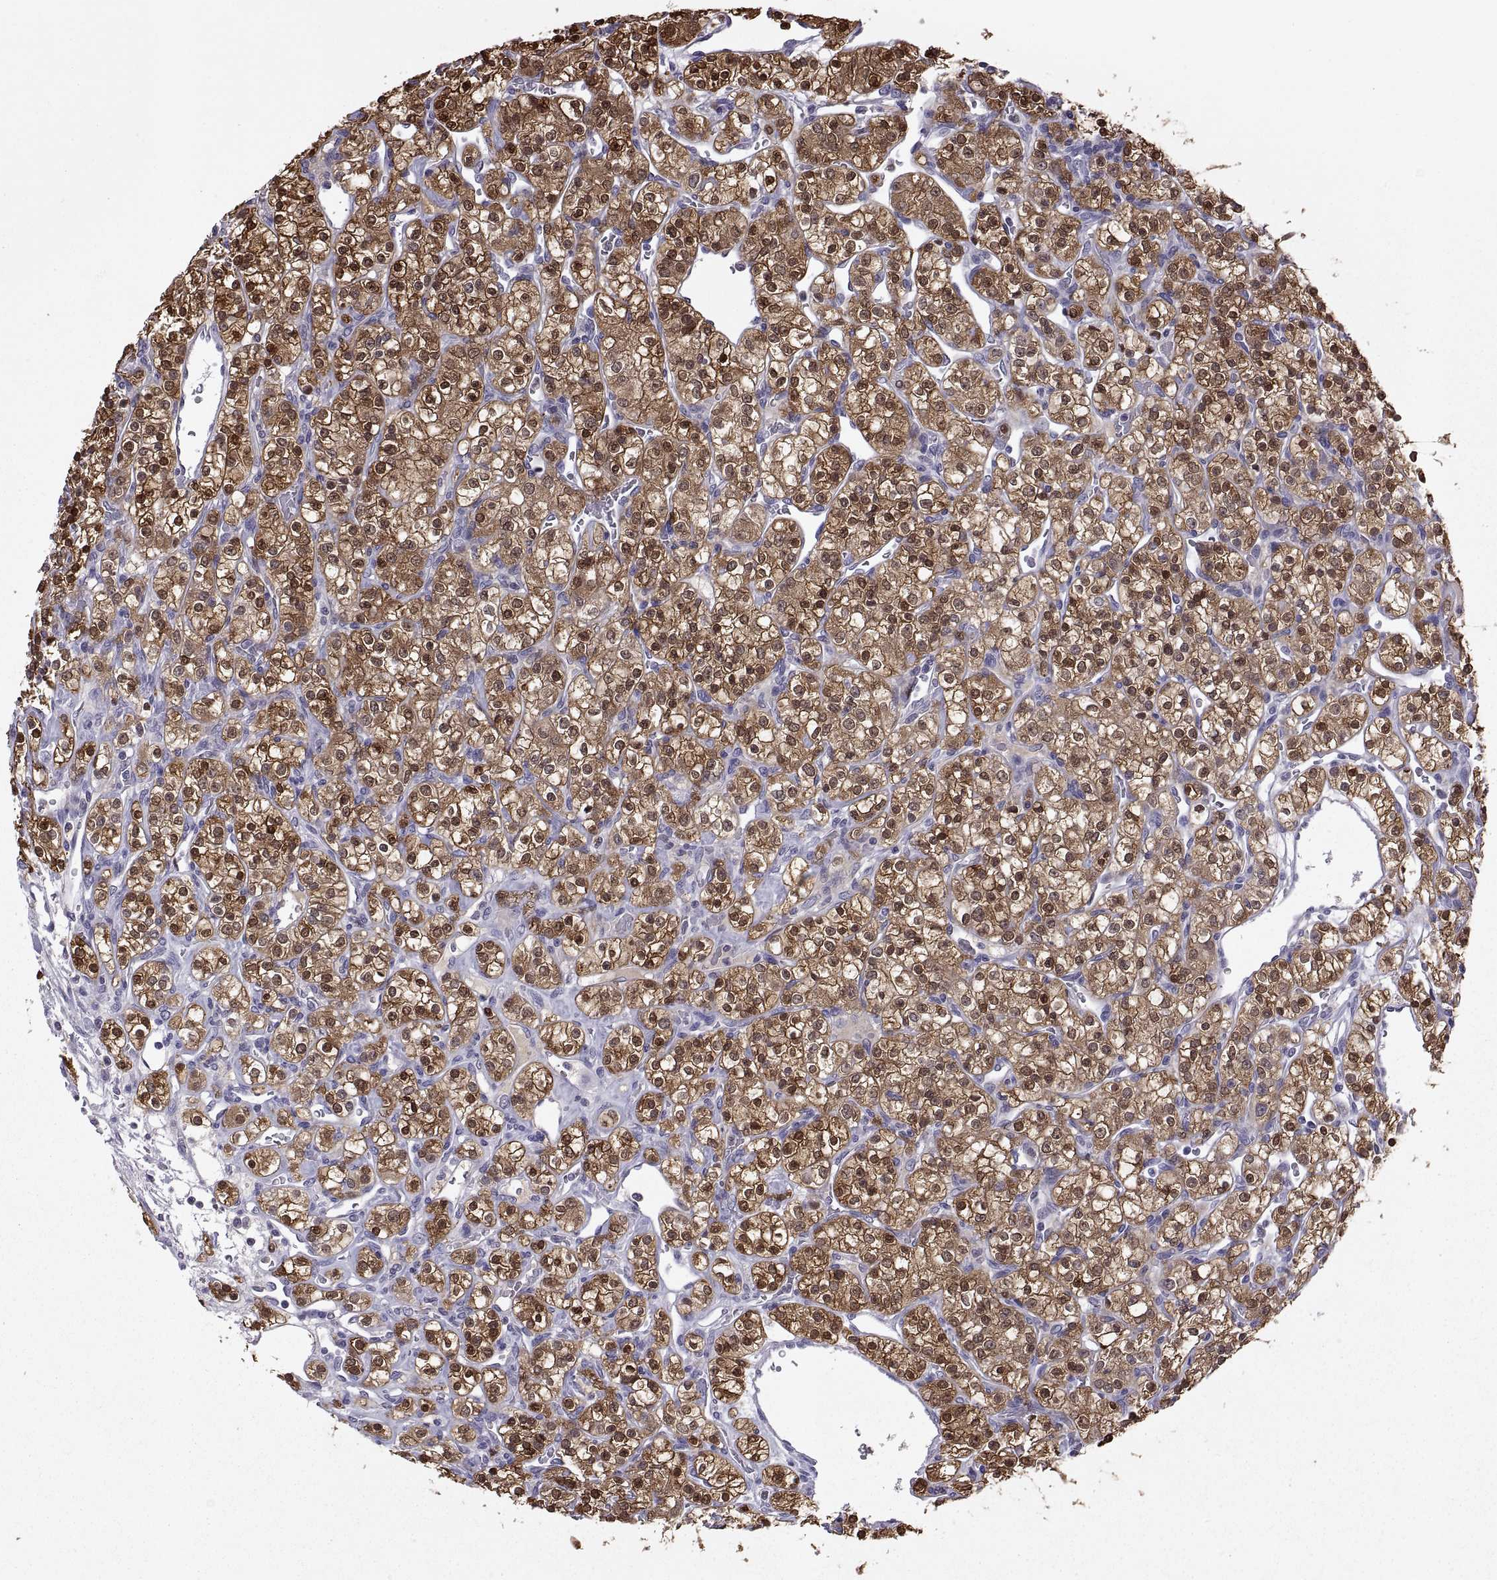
{"staining": {"intensity": "moderate", "quantity": ">75%", "location": "cytoplasmic/membranous,nuclear"}, "tissue": "renal cancer", "cell_type": "Tumor cells", "image_type": "cancer", "snomed": [{"axis": "morphology", "description": "Adenocarcinoma, NOS"}, {"axis": "topography", "description": "Kidney"}], "caption": "Immunohistochemistry (IHC) (DAB (3,3'-diaminobenzidine)) staining of human renal cancer (adenocarcinoma) exhibits moderate cytoplasmic/membranous and nuclear protein expression in about >75% of tumor cells.", "gene": "FGF9", "patient": {"sex": "male", "age": 77}}